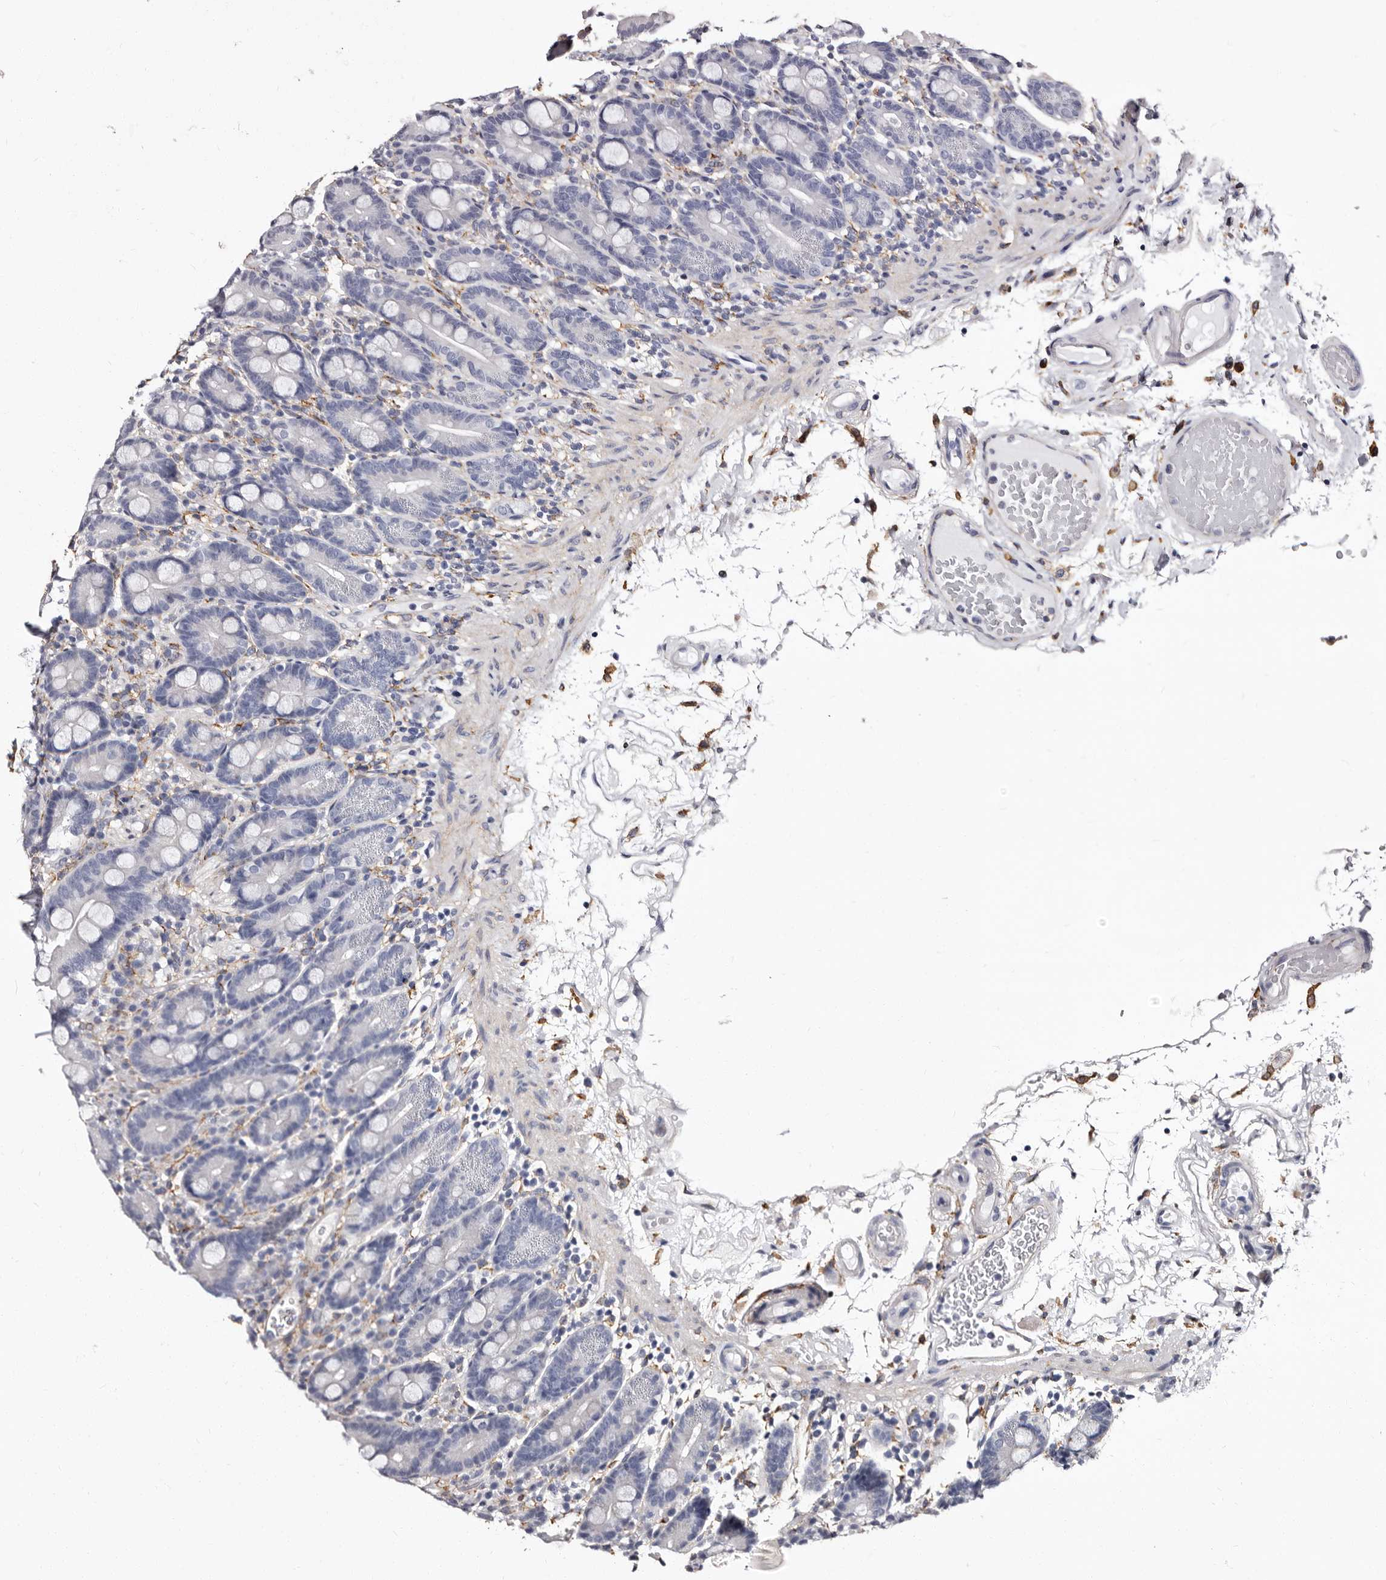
{"staining": {"intensity": "negative", "quantity": "none", "location": "none"}, "tissue": "duodenum", "cell_type": "Glandular cells", "image_type": "normal", "snomed": [{"axis": "morphology", "description": "Normal tissue, NOS"}, {"axis": "topography", "description": "Small intestine, NOS"}], "caption": "Glandular cells are negative for protein expression in normal human duodenum.", "gene": "AUNIP", "patient": {"sex": "female", "age": 71}}